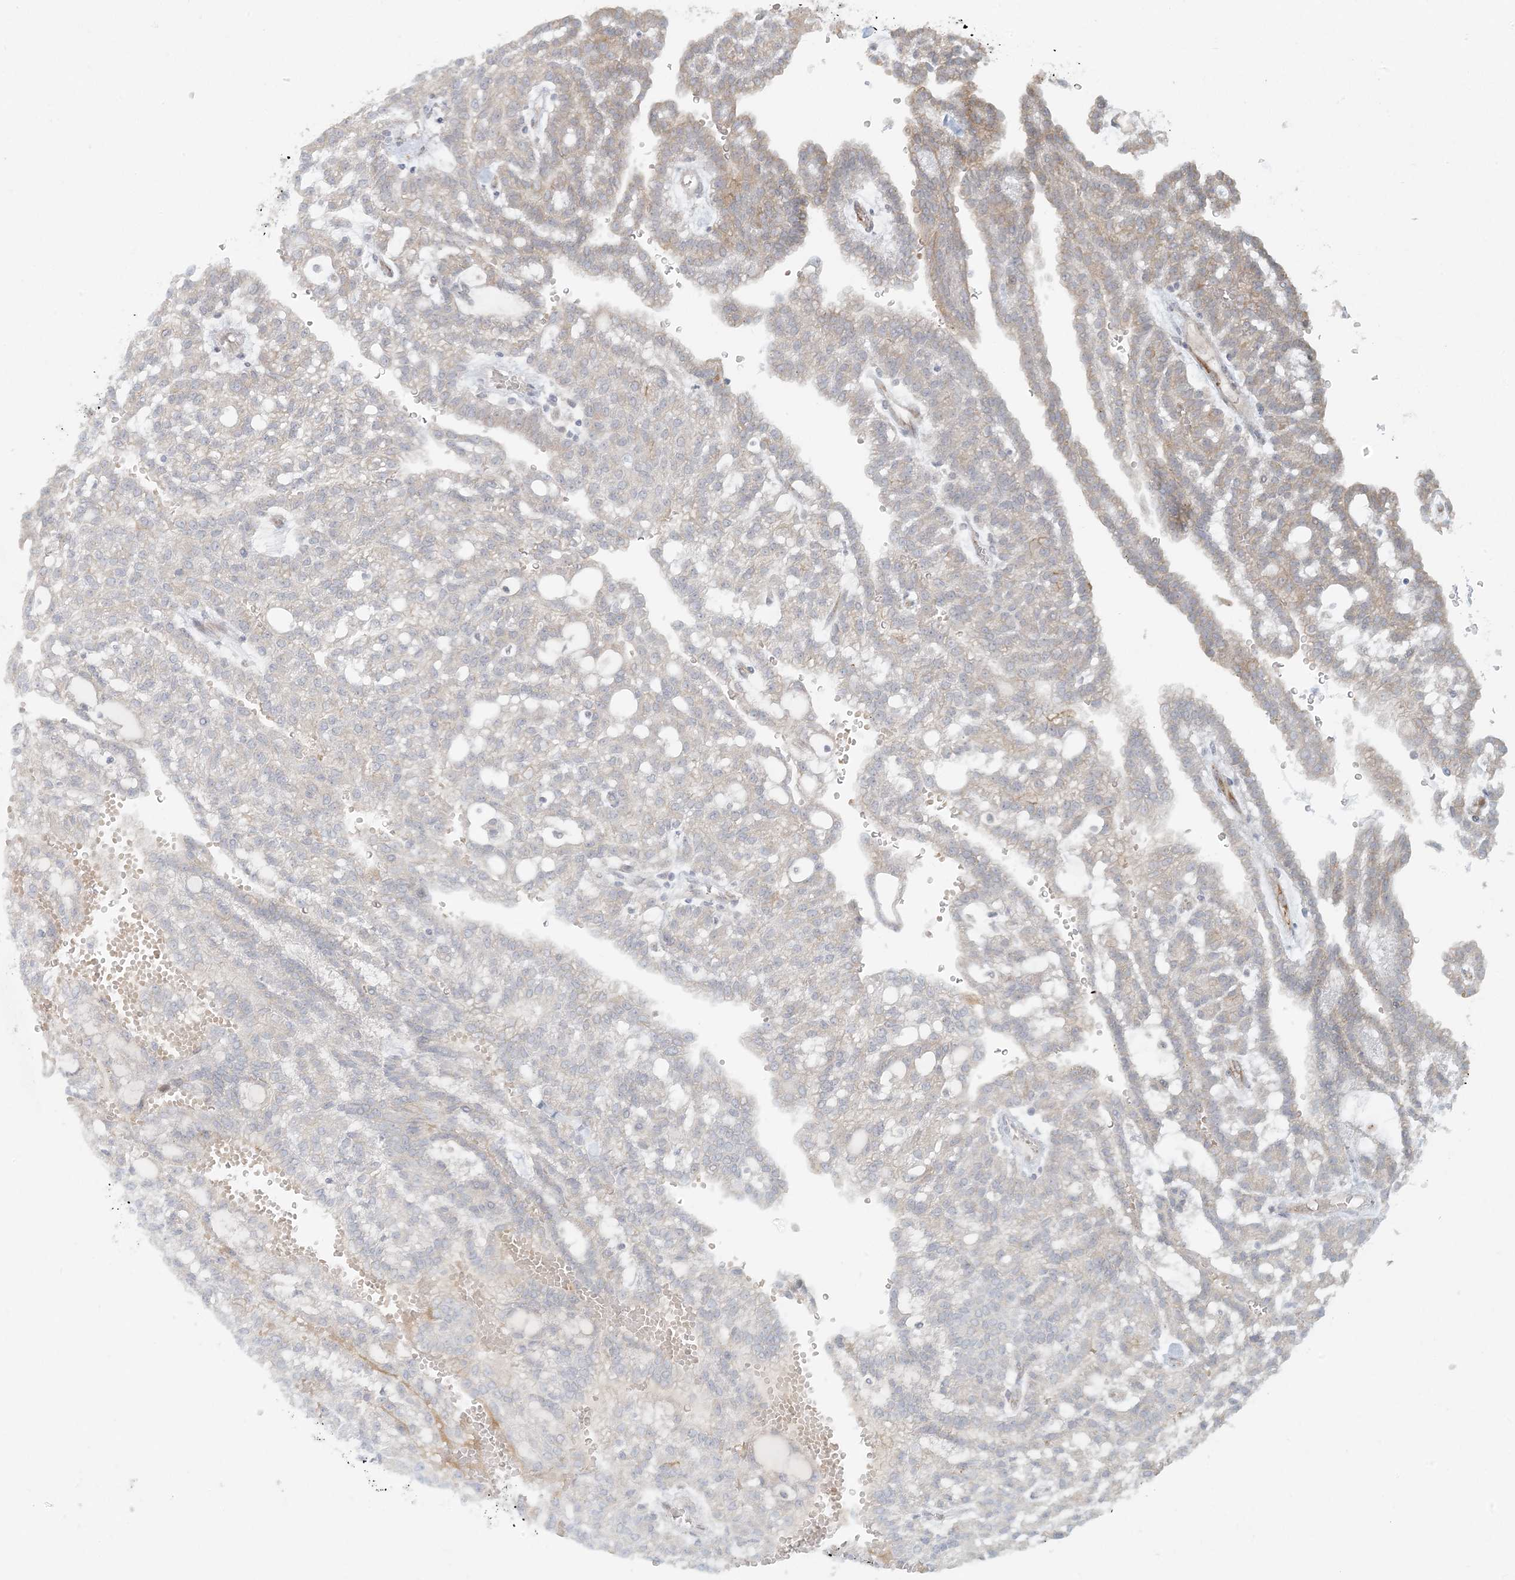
{"staining": {"intensity": "weak", "quantity": "<25%", "location": "cytoplasmic/membranous"}, "tissue": "renal cancer", "cell_type": "Tumor cells", "image_type": "cancer", "snomed": [{"axis": "morphology", "description": "Adenocarcinoma, NOS"}, {"axis": "topography", "description": "Kidney"}], "caption": "IHC of human renal cancer (adenocarcinoma) exhibits no expression in tumor cells.", "gene": "HACL1", "patient": {"sex": "male", "age": 63}}